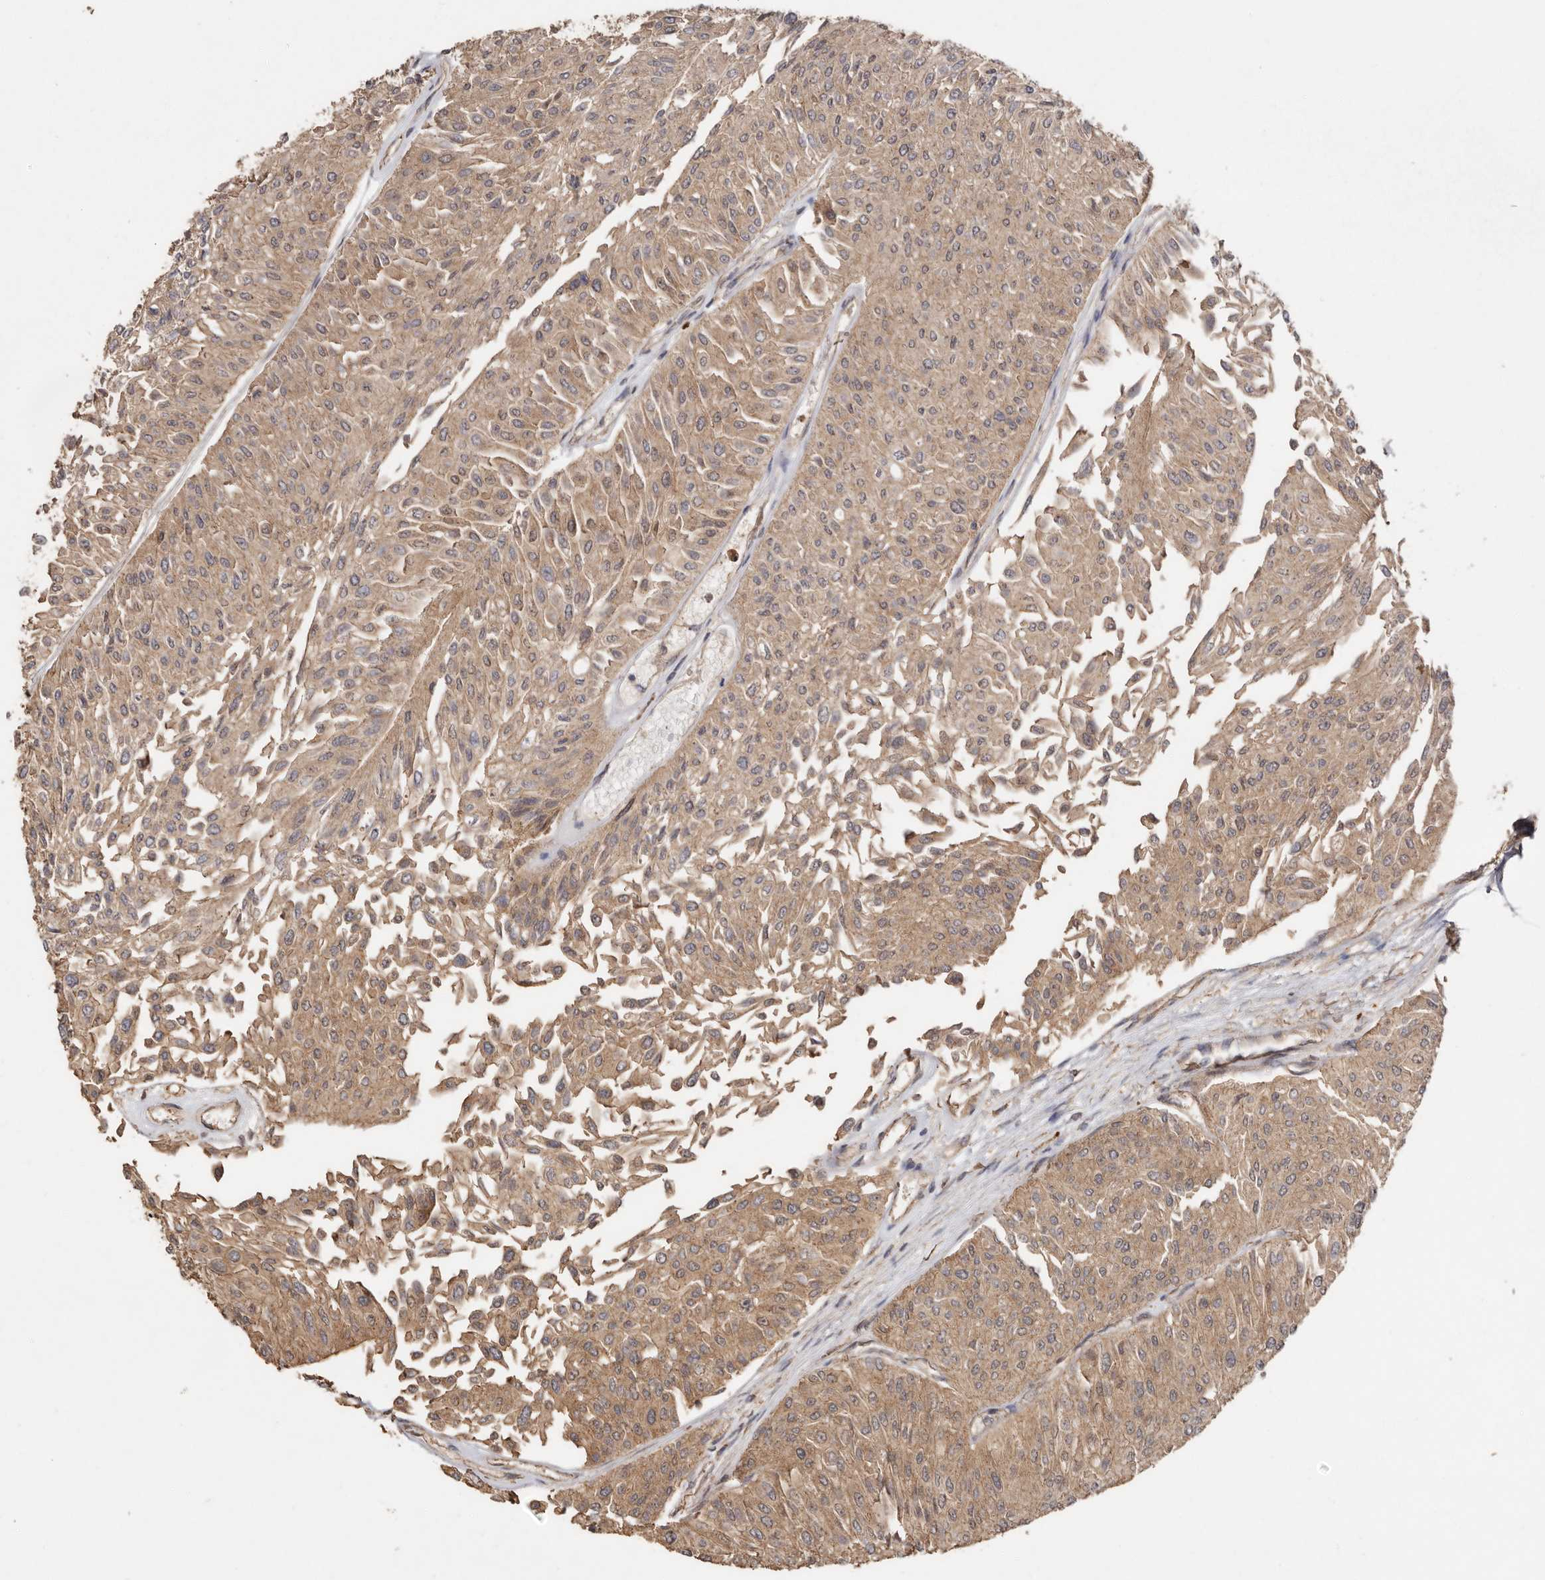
{"staining": {"intensity": "moderate", "quantity": ">75%", "location": "cytoplasmic/membranous"}, "tissue": "urothelial cancer", "cell_type": "Tumor cells", "image_type": "cancer", "snomed": [{"axis": "morphology", "description": "Urothelial carcinoma, Low grade"}, {"axis": "topography", "description": "Urinary bladder"}], "caption": "Immunohistochemical staining of human low-grade urothelial carcinoma reveals medium levels of moderate cytoplasmic/membranous protein staining in about >75% of tumor cells.", "gene": "RWDD1", "patient": {"sex": "male", "age": 67}}